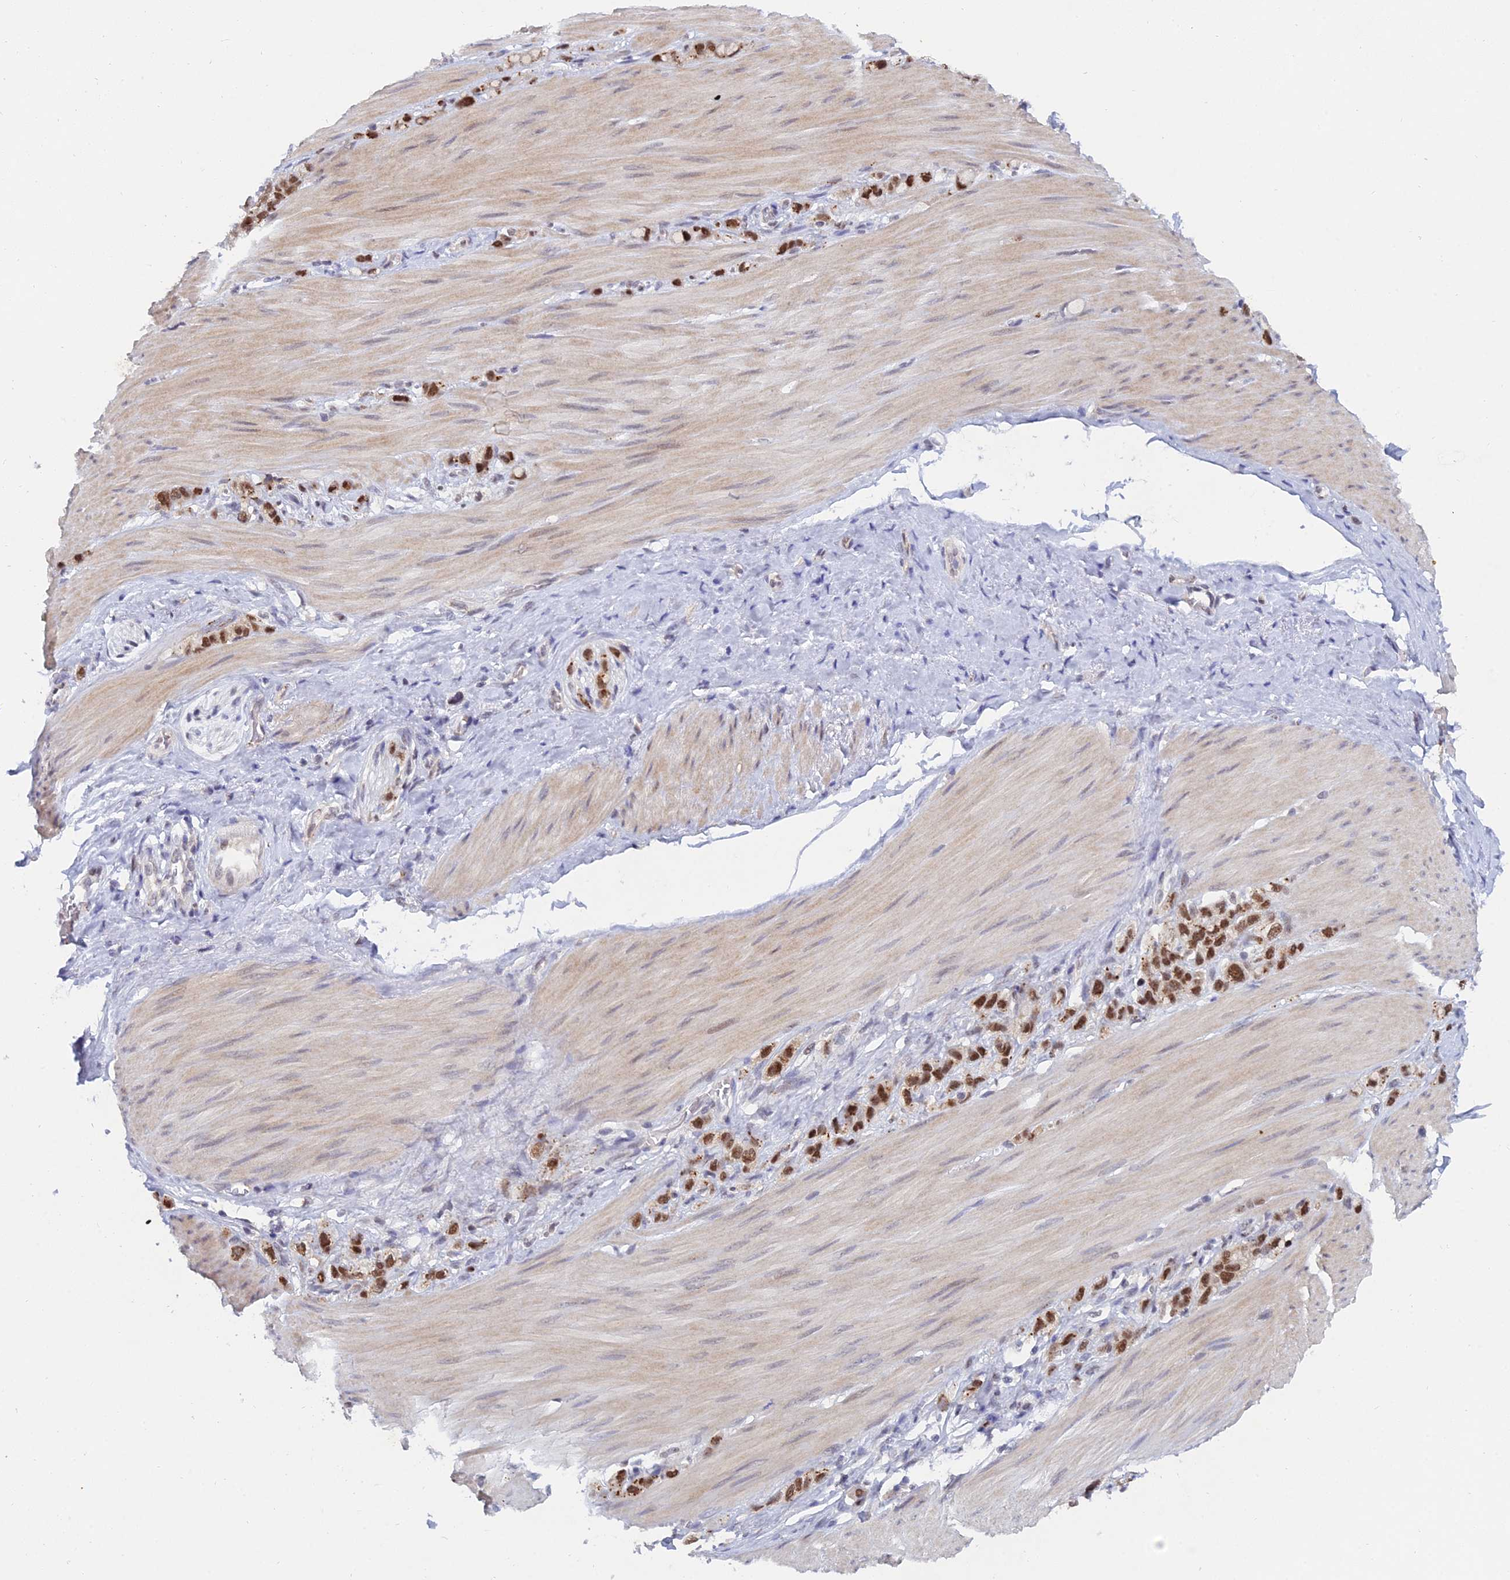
{"staining": {"intensity": "strong", "quantity": ">75%", "location": "cytoplasmic/membranous,nuclear"}, "tissue": "stomach cancer", "cell_type": "Tumor cells", "image_type": "cancer", "snomed": [{"axis": "morphology", "description": "Adenocarcinoma, NOS"}, {"axis": "topography", "description": "Stomach"}], "caption": "This image displays immunohistochemistry (IHC) staining of human stomach adenocarcinoma, with high strong cytoplasmic/membranous and nuclear positivity in about >75% of tumor cells.", "gene": "THOC3", "patient": {"sex": "female", "age": 65}}